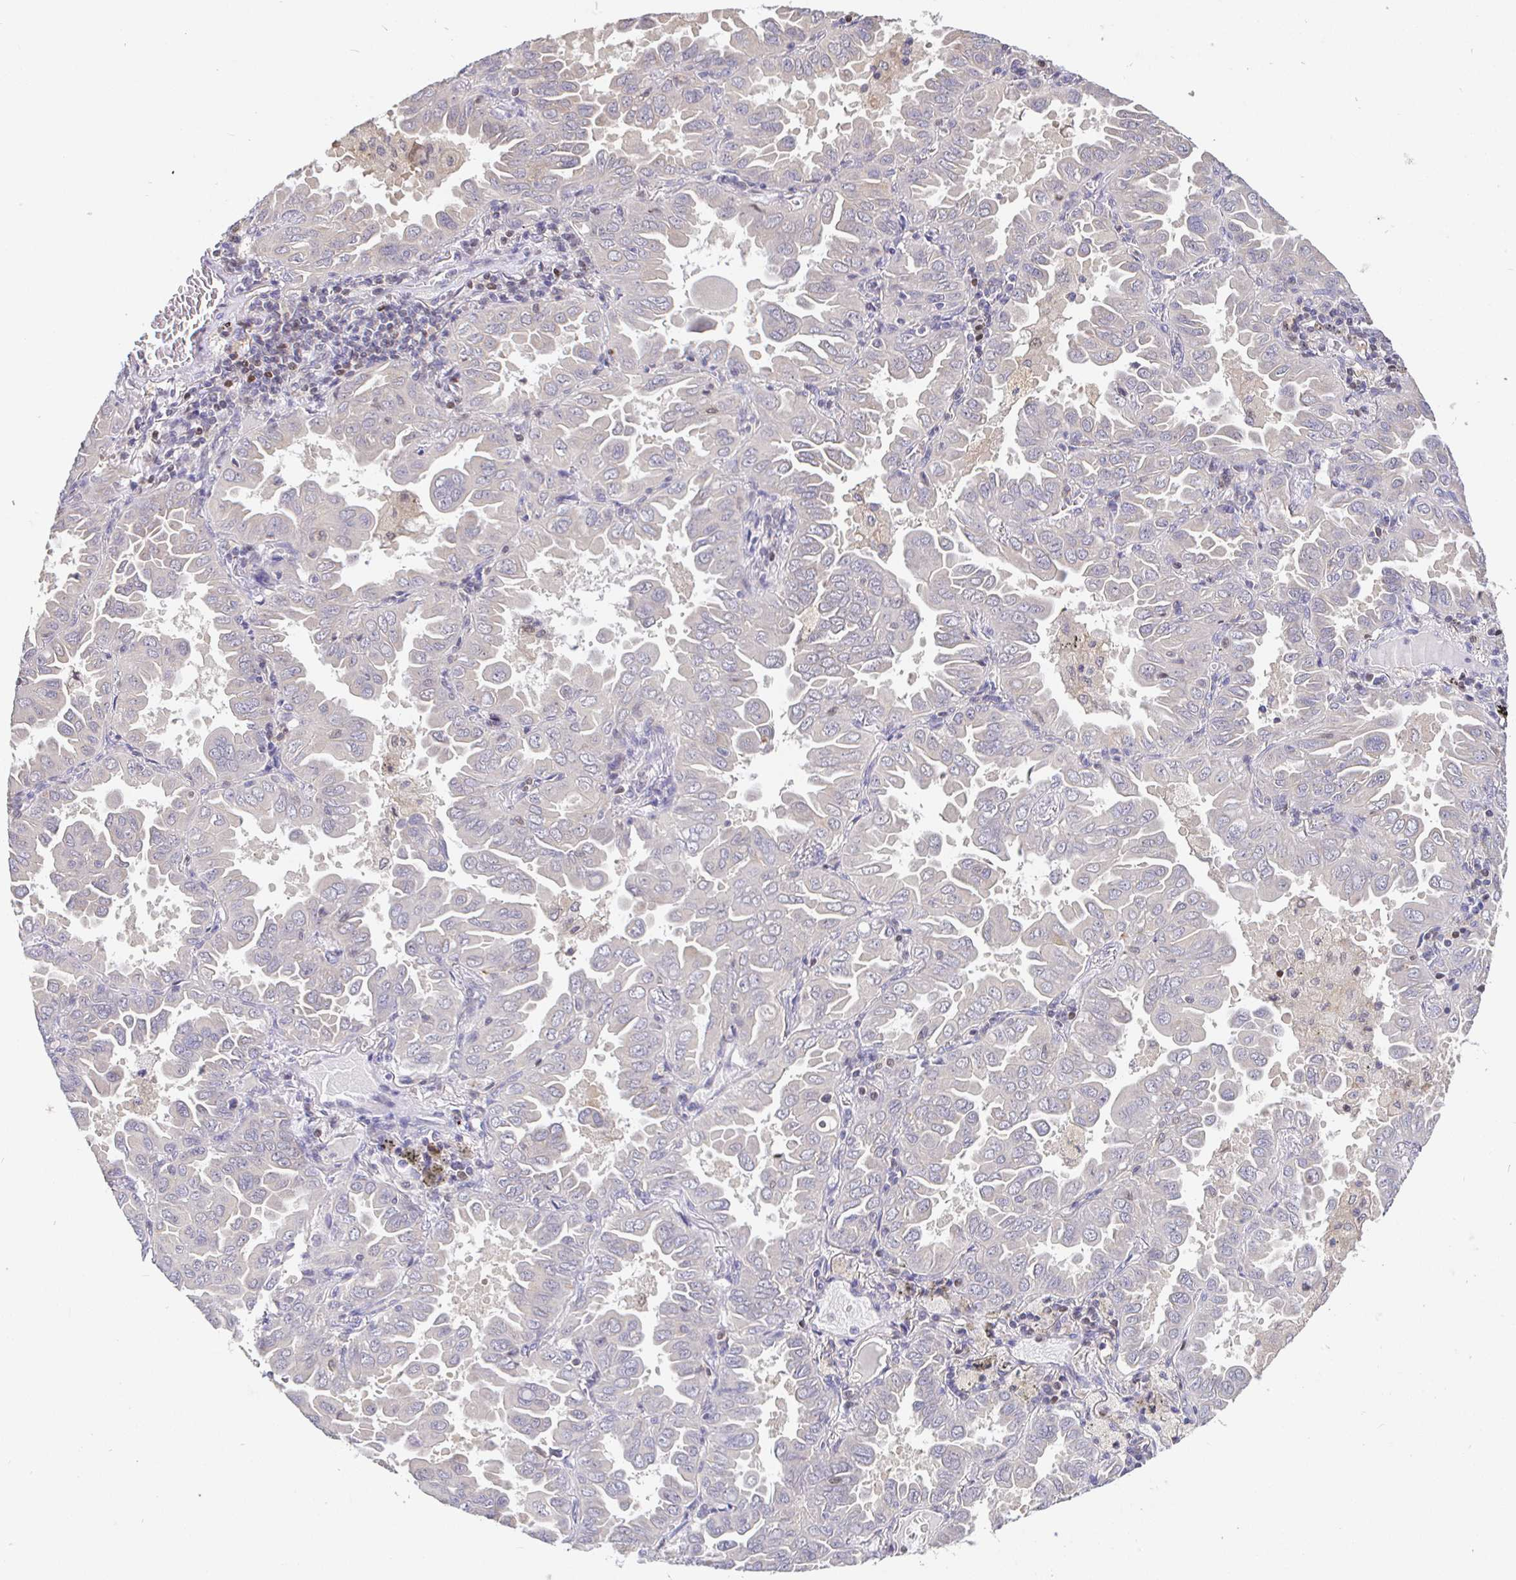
{"staining": {"intensity": "negative", "quantity": "none", "location": "none"}, "tissue": "lung cancer", "cell_type": "Tumor cells", "image_type": "cancer", "snomed": [{"axis": "morphology", "description": "Adenocarcinoma, NOS"}, {"axis": "topography", "description": "Lung"}], "caption": "Tumor cells show no significant protein staining in lung cancer (adenocarcinoma).", "gene": "SATB1", "patient": {"sex": "male", "age": 64}}